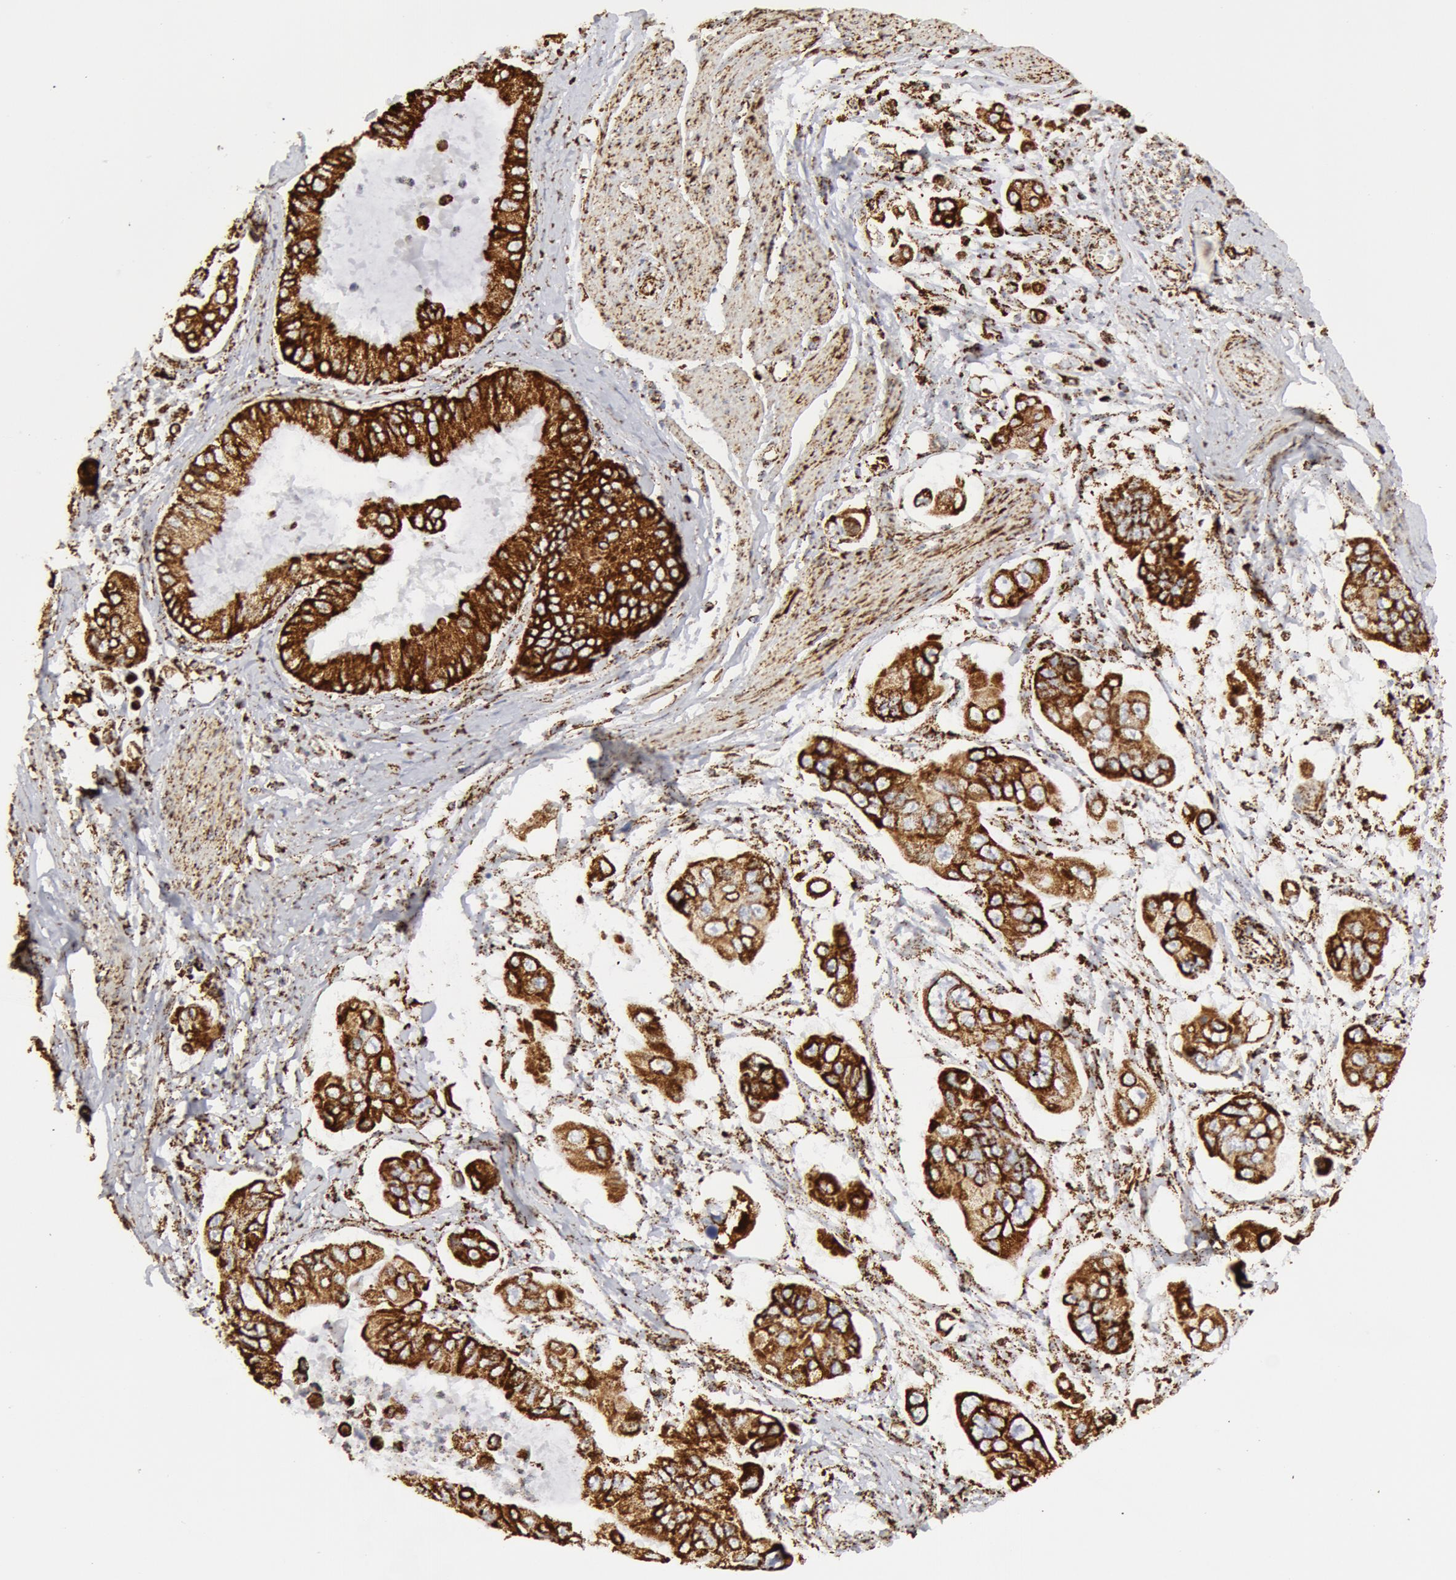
{"staining": {"intensity": "strong", "quantity": ">75%", "location": "cytoplasmic/membranous"}, "tissue": "stomach cancer", "cell_type": "Tumor cells", "image_type": "cancer", "snomed": [{"axis": "morphology", "description": "Adenocarcinoma, NOS"}, {"axis": "topography", "description": "Stomach, upper"}], "caption": "This is an image of IHC staining of stomach cancer, which shows strong positivity in the cytoplasmic/membranous of tumor cells.", "gene": "ATP5F1B", "patient": {"sex": "male", "age": 80}}